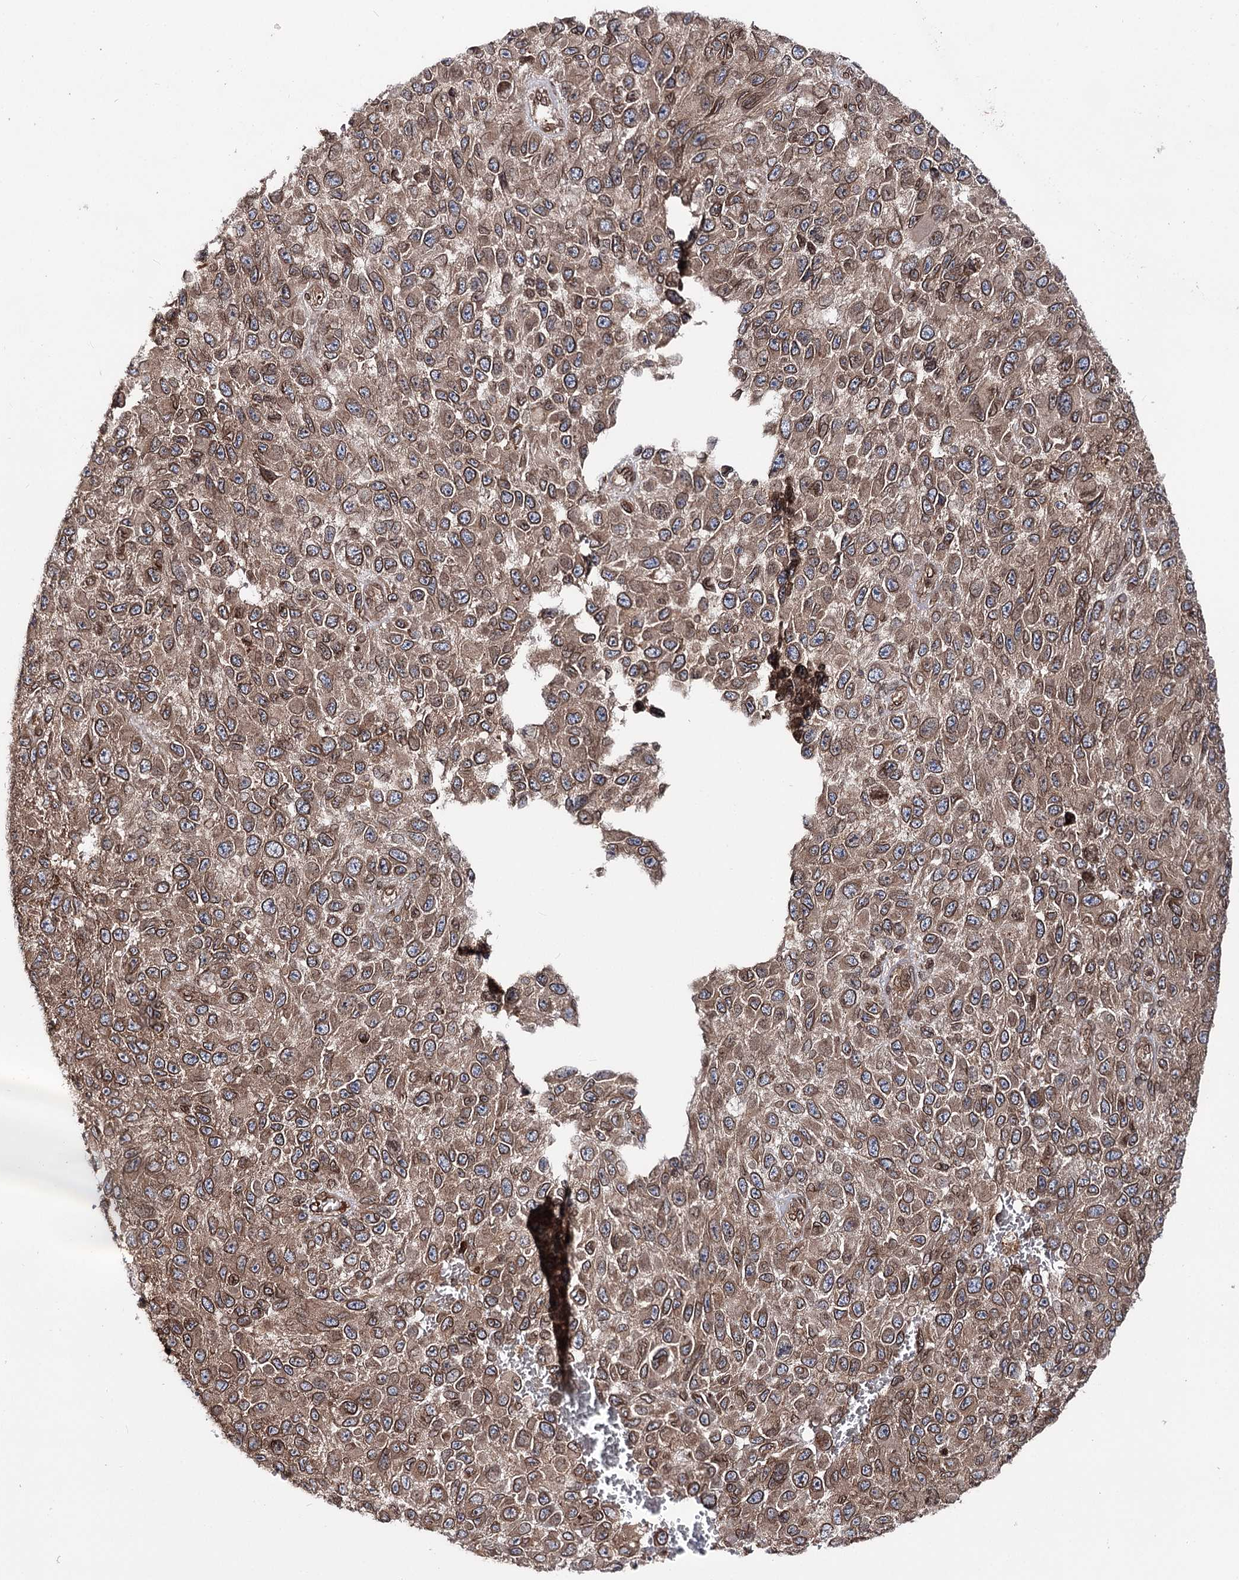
{"staining": {"intensity": "moderate", "quantity": ">75%", "location": "cytoplasmic/membranous,nuclear"}, "tissue": "melanoma", "cell_type": "Tumor cells", "image_type": "cancer", "snomed": [{"axis": "morphology", "description": "Normal tissue, NOS"}, {"axis": "morphology", "description": "Malignant melanoma, NOS"}, {"axis": "topography", "description": "Skin"}], "caption": "Immunohistochemical staining of human melanoma exhibits medium levels of moderate cytoplasmic/membranous and nuclear staining in about >75% of tumor cells.", "gene": "FGFR1OP2", "patient": {"sex": "female", "age": 96}}